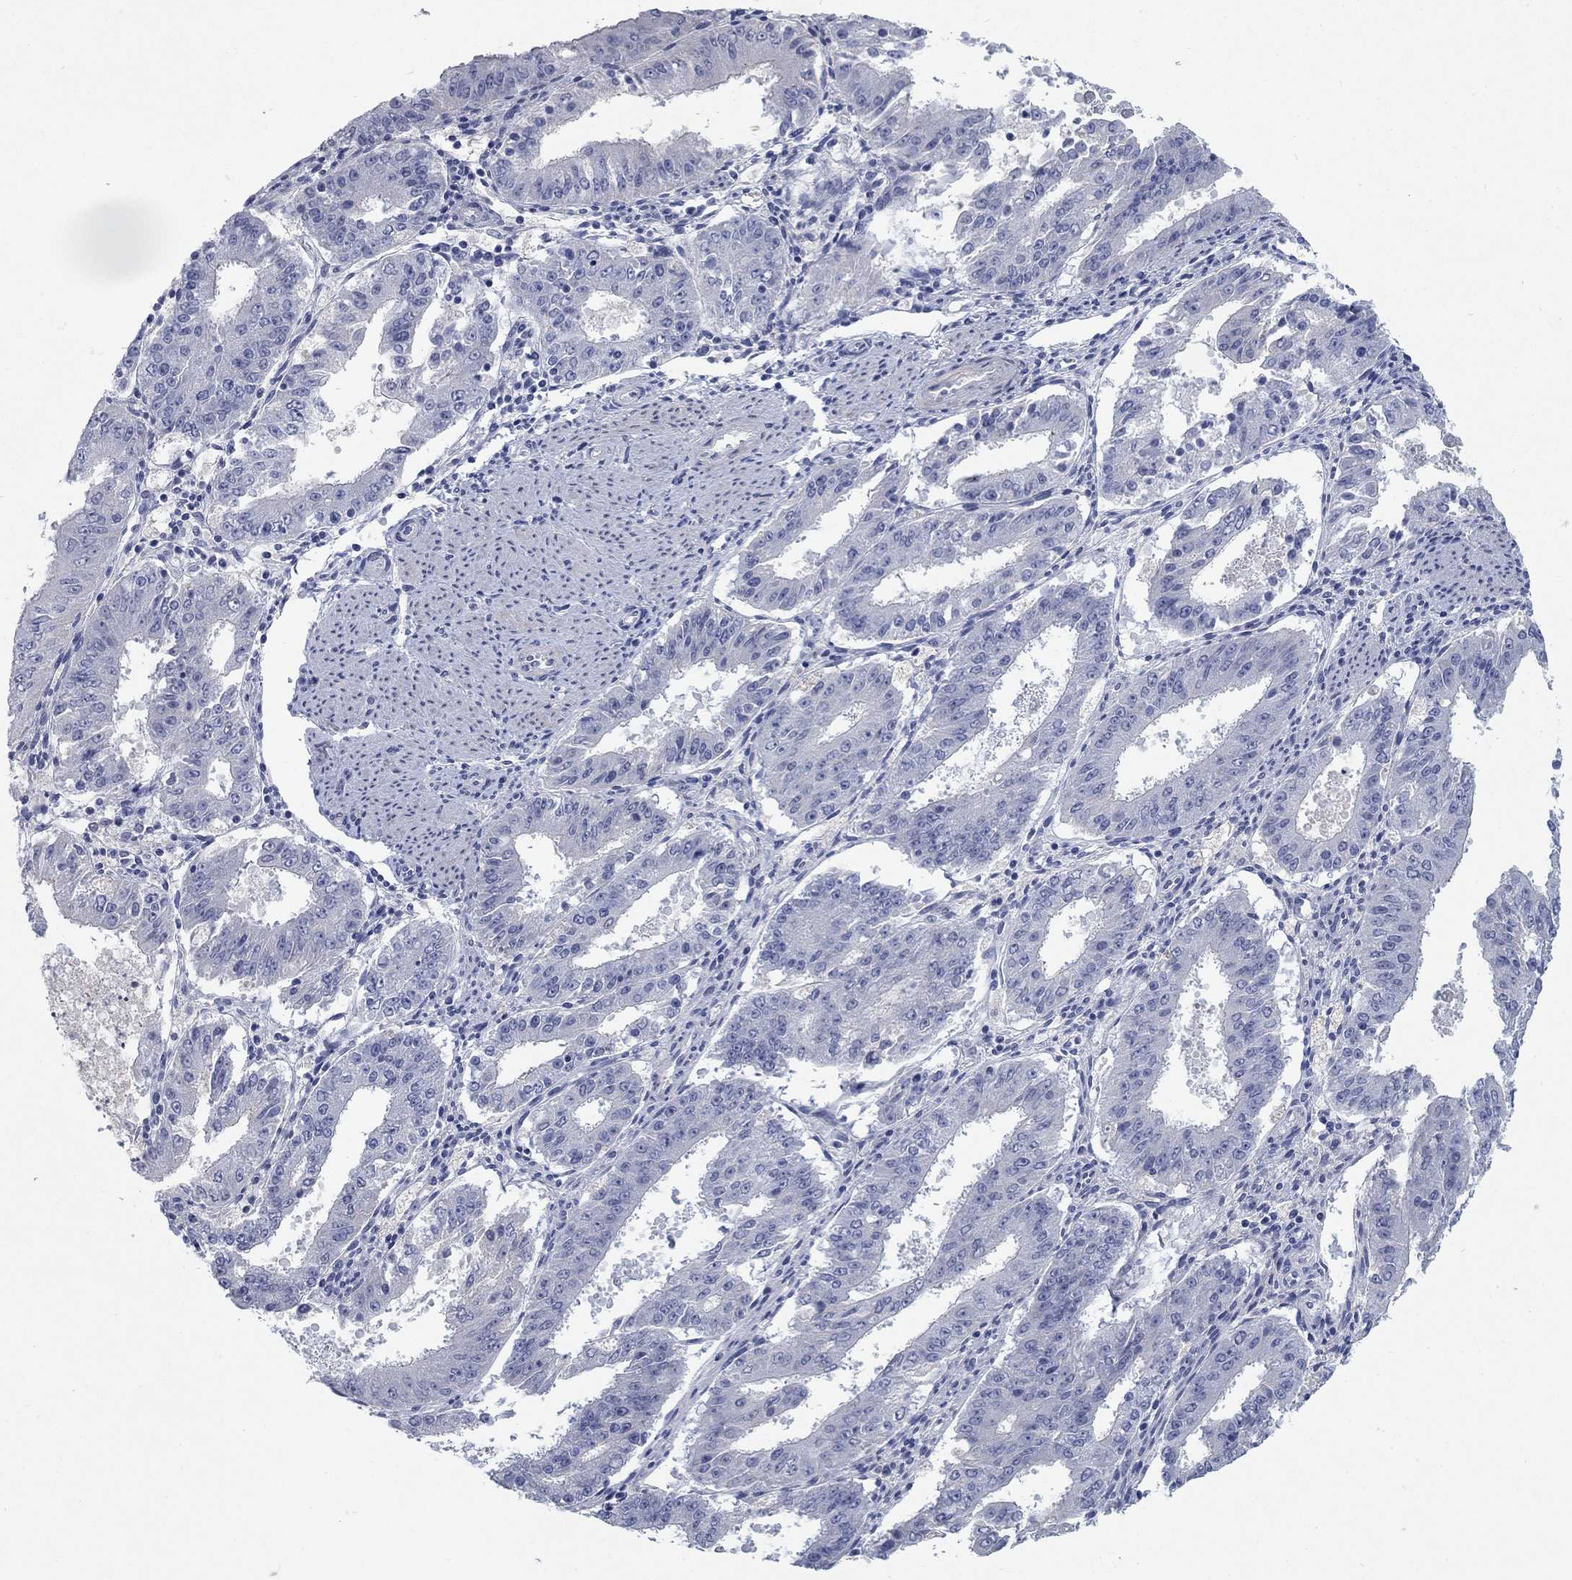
{"staining": {"intensity": "negative", "quantity": "none", "location": "none"}, "tissue": "ovarian cancer", "cell_type": "Tumor cells", "image_type": "cancer", "snomed": [{"axis": "morphology", "description": "Carcinoma, endometroid"}, {"axis": "topography", "description": "Ovary"}], "caption": "High power microscopy photomicrograph of an IHC image of endometroid carcinoma (ovarian), revealing no significant positivity in tumor cells.", "gene": "TMEM249", "patient": {"sex": "female", "age": 42}}